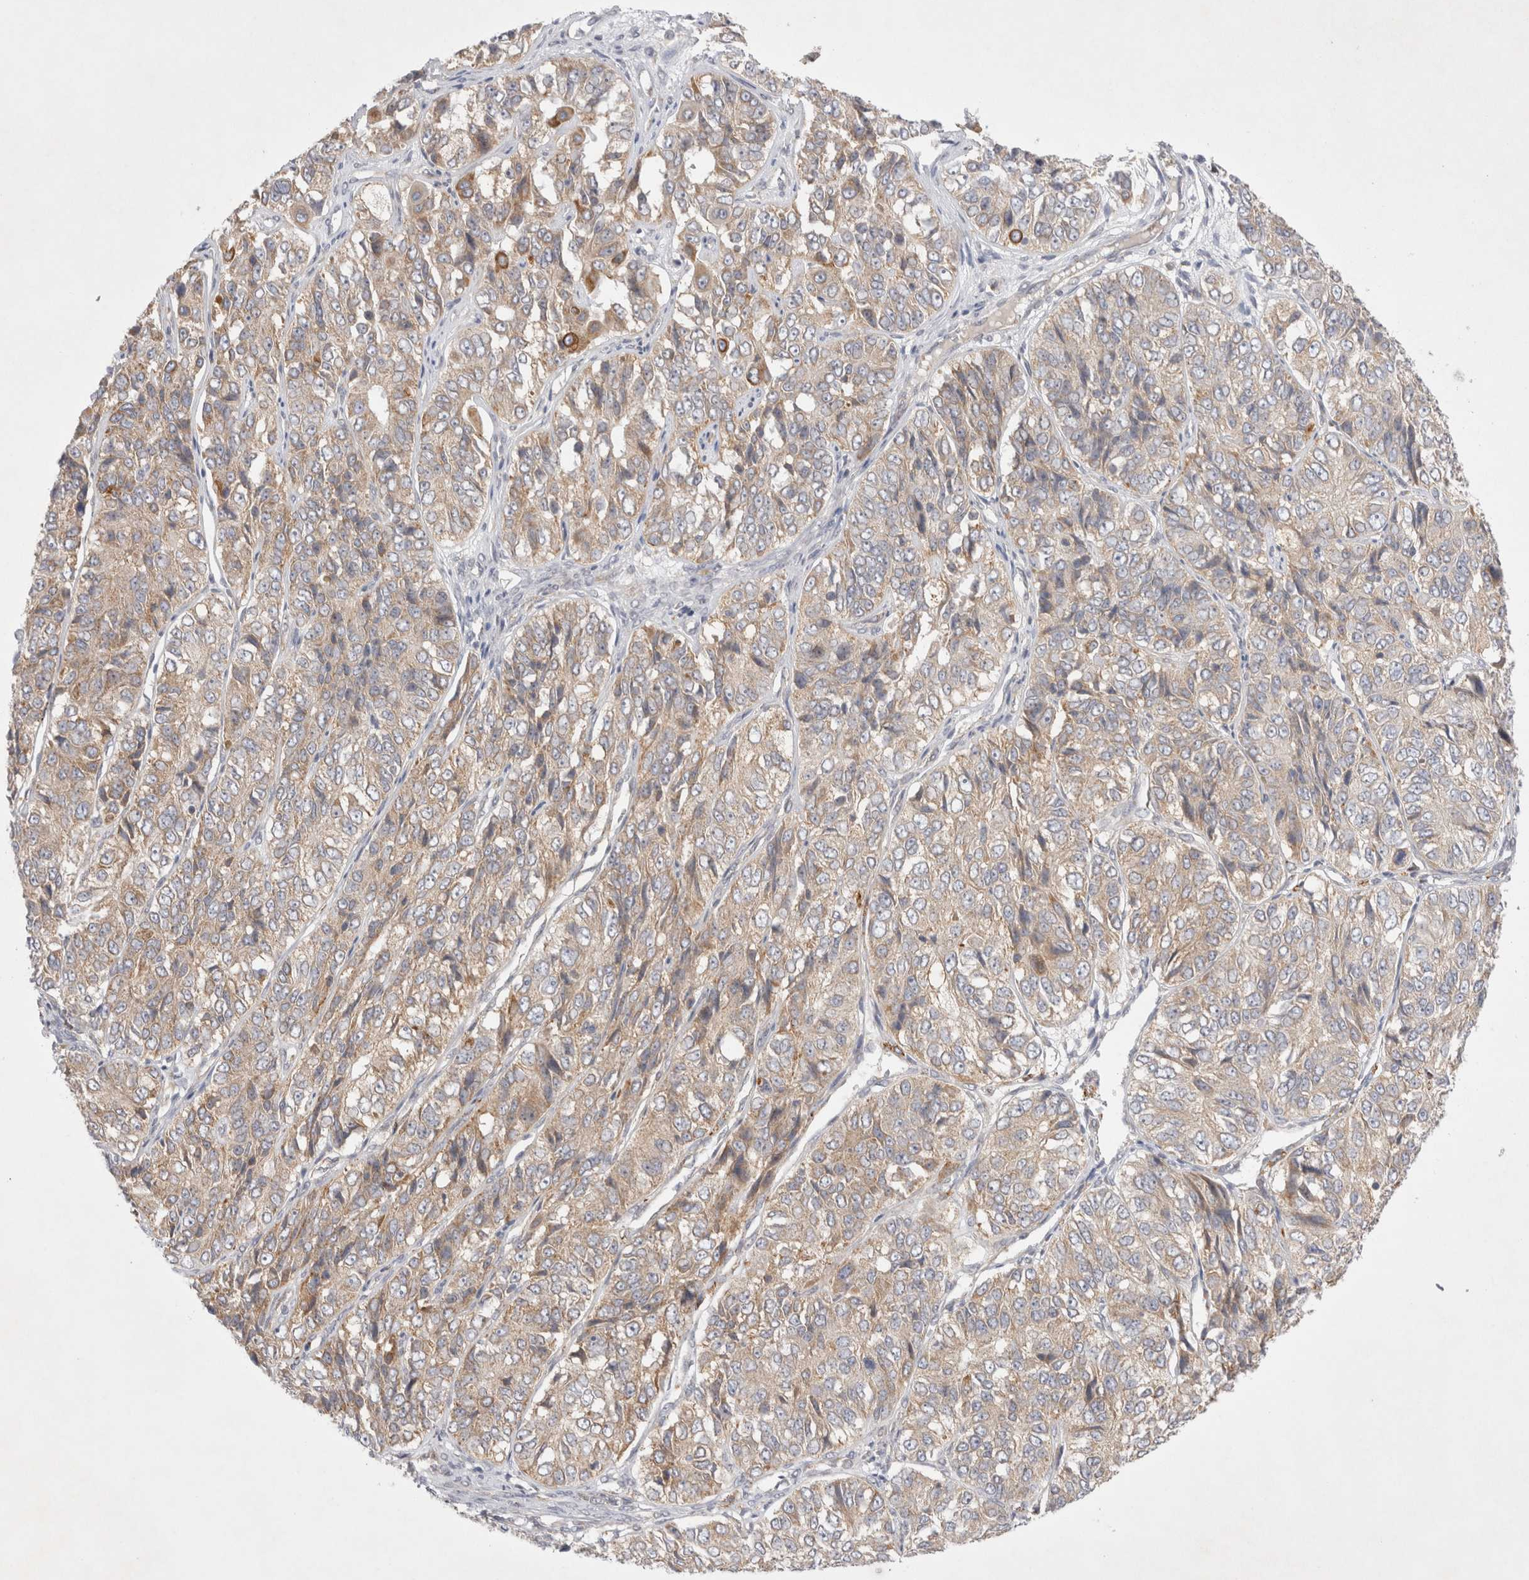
{"staining": {"intensity": "weak", "quantity": ">75%", "location": "cytoplasmic/membranous"}, "tissue": "ovarian cancer", "cell_type": "Tumor cells", "image_type": "cancer", "snomed": [{"axis": "morphology", "description": "Carcinoma, endometroid"}, {"axis": "topography", "description": "Ovary"}], "caption": "Protein expression analysis of human ovarian cancer (endometroid carcinoma) reveals weak cytoplasmic/membranous expression in about >75% of tumor cells.", "gene": "NPC1", "patient": {"sex": "female", "age": 51}}